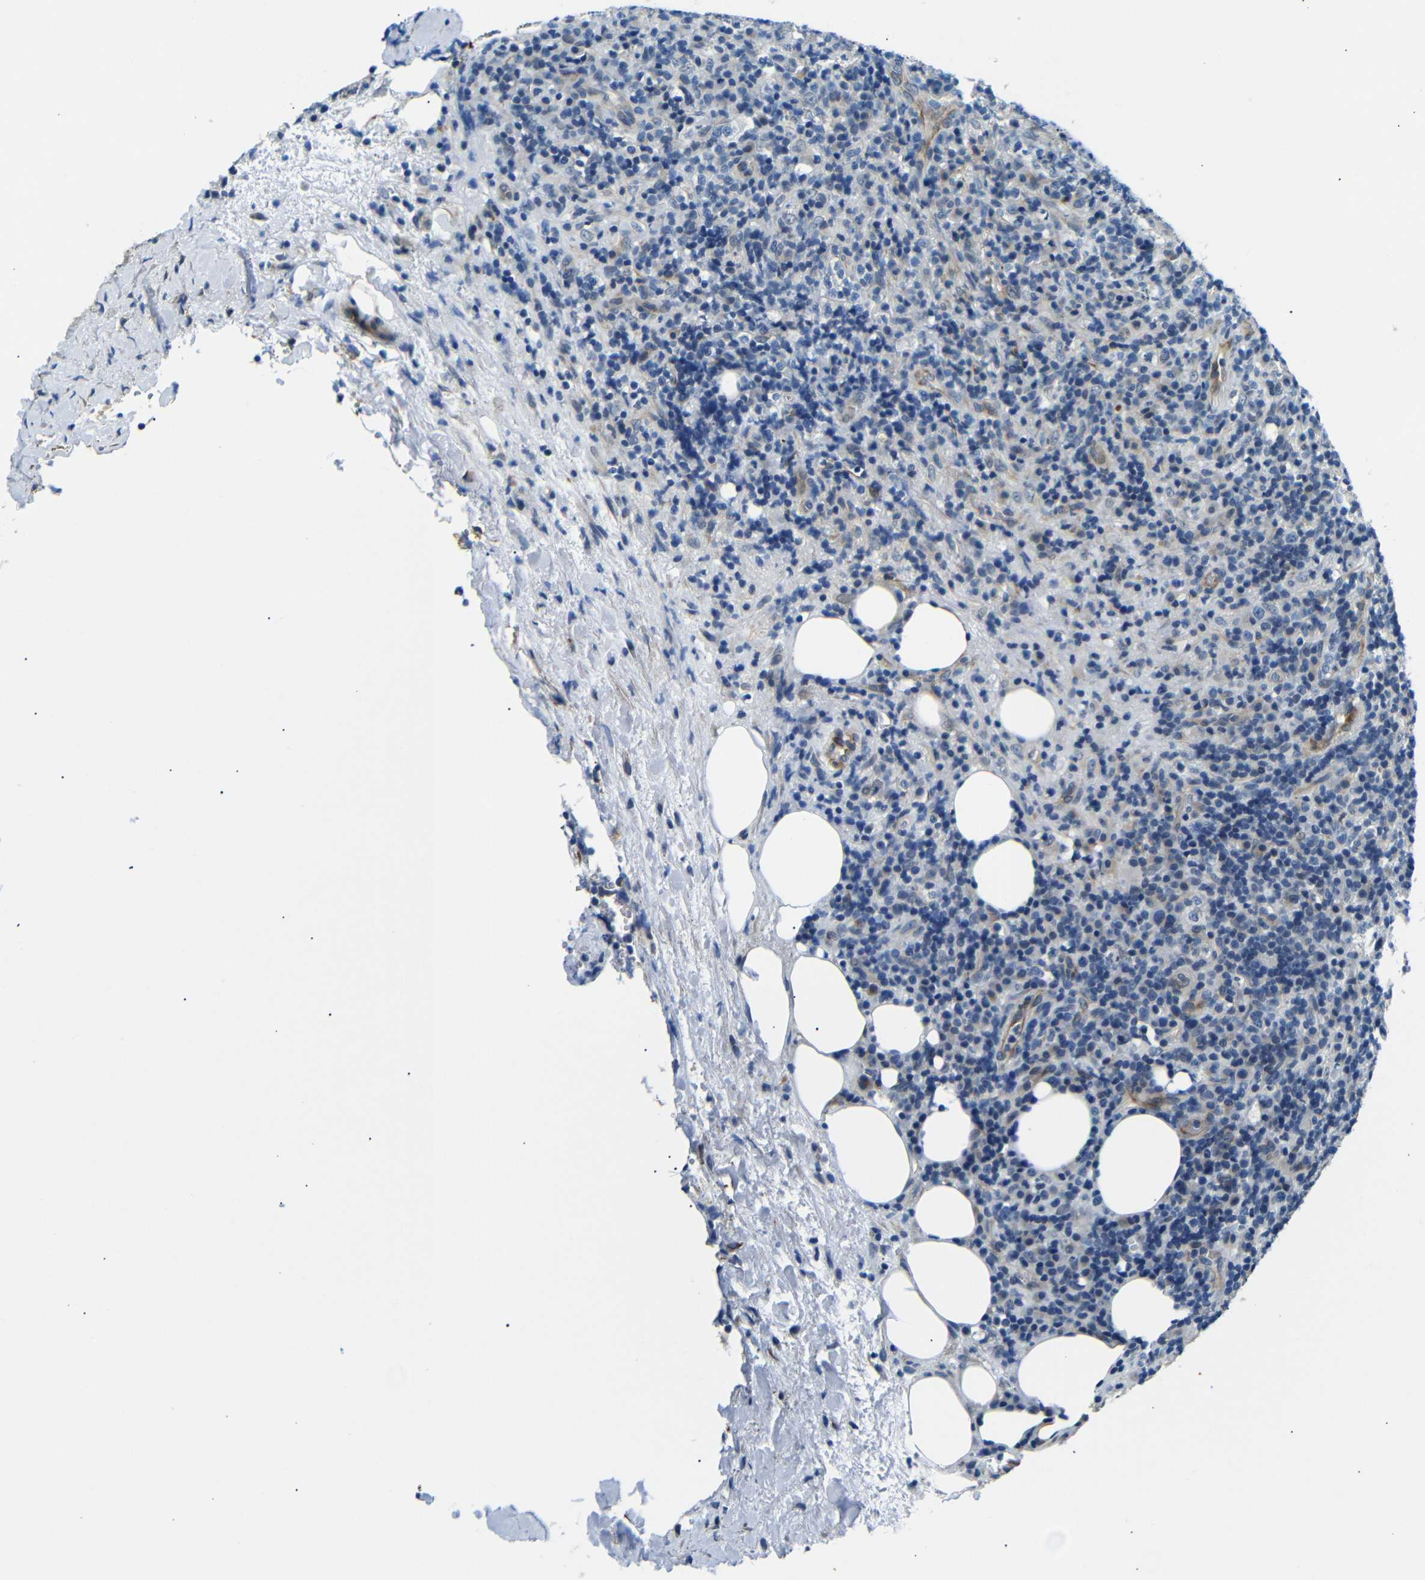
{"staining": {"intensity": "weak", "quantity": "<25%", "location": "cytoplasmic/membranous"}, "tissue": "lymphoma", "cell_type": "Tumor cells", "image_type": "cancer", "snomed": [{"axis": "morphology", "description": "Malignant lymphoma, non-Hodgkin's type, High grade"}, {"axis": "topography", "description": "Lymph node"}], "caption": "Human high-grade malignant lymphoma, non-Hodgkin's type stained for a protein using immunohistochemistry demonstrates no positivity in tumor cells.", "gene": "TAFA1", "patient": {"sex": "female", "age": 76}}